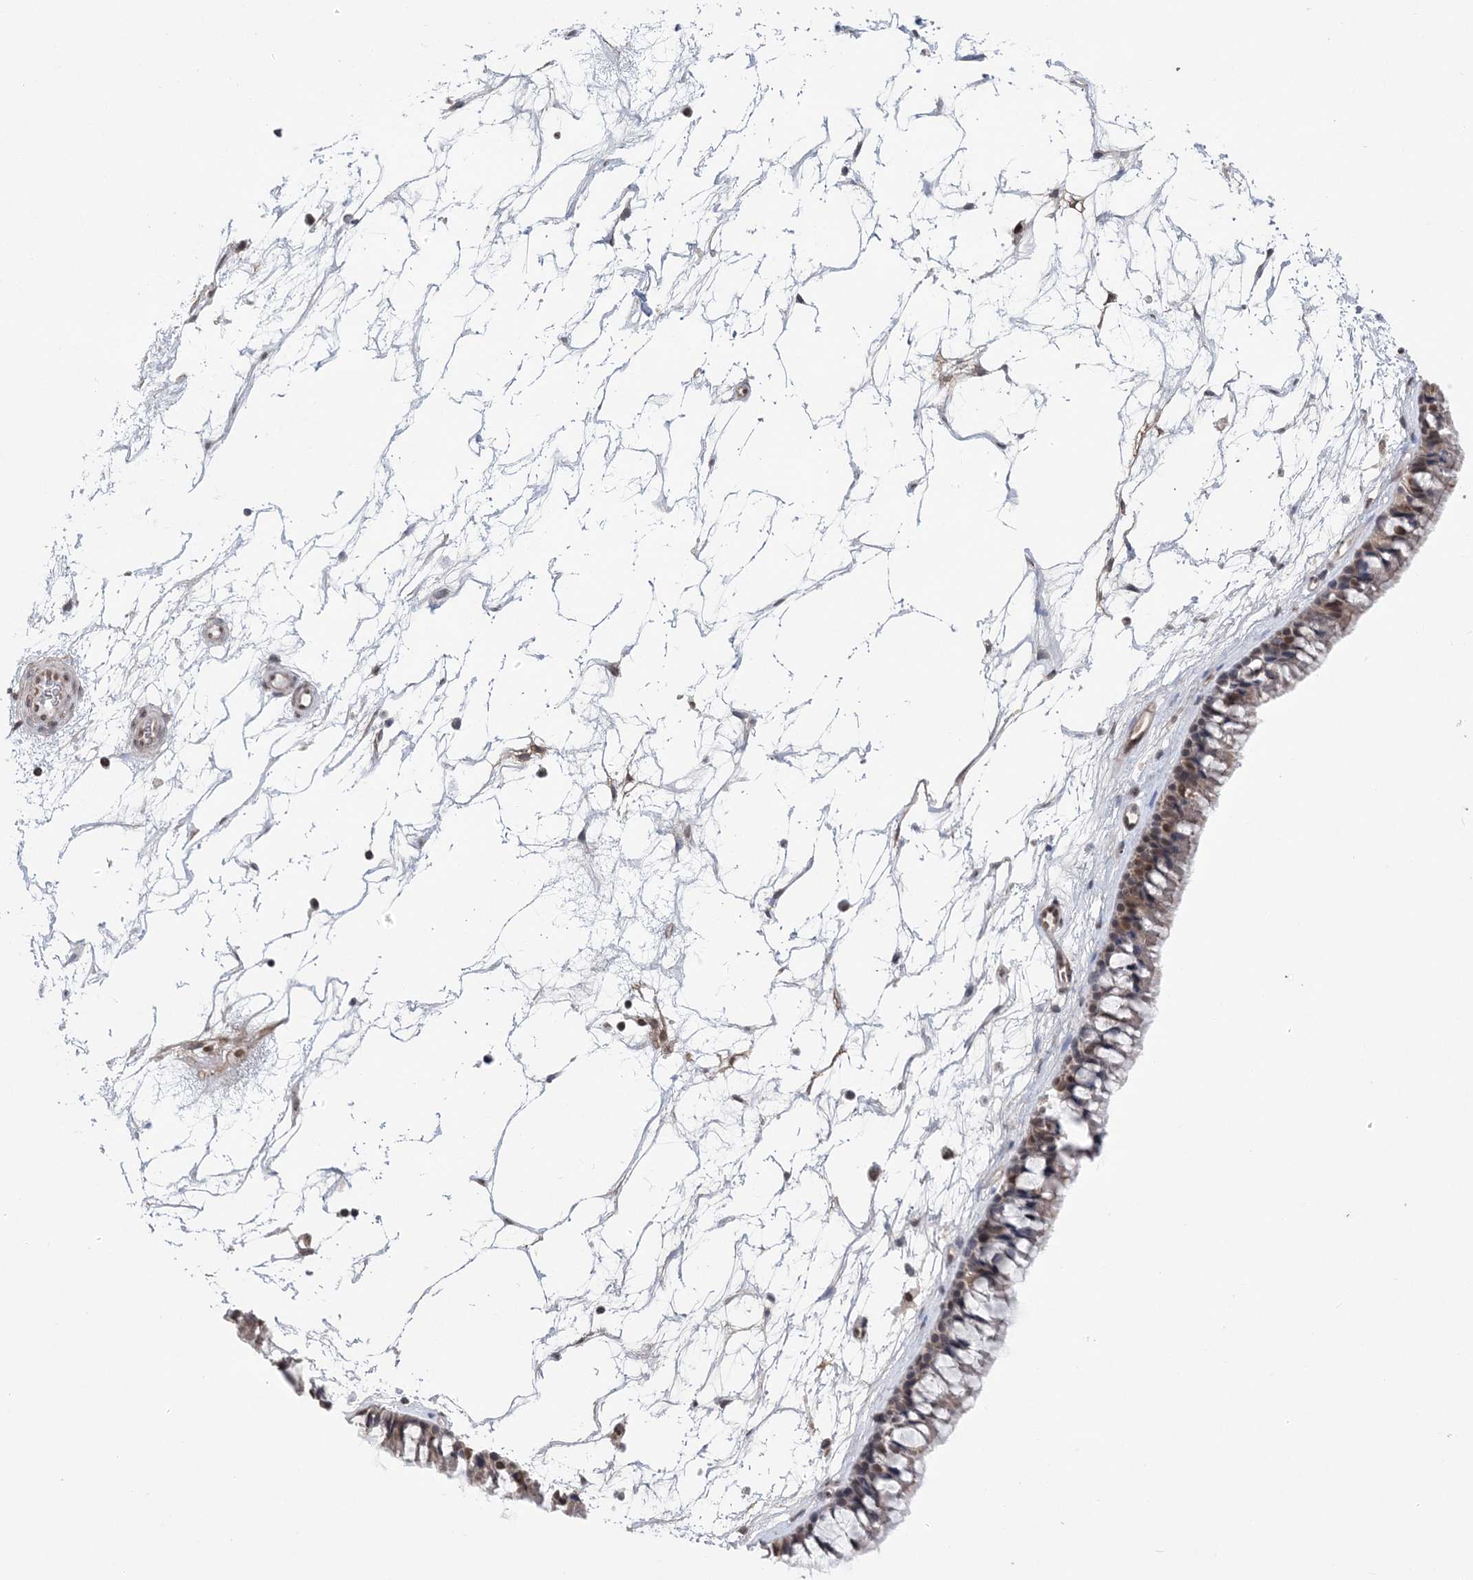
{"staining": {"intensity": "moderate", "quantity": ">75%", "location": "nuclear"}, "tissue": "nasopharynx", "cell_type": "Respiratory epithelial cells", "image_type": "normal", "snomed": [{"axis": "morphology", "description": "Normal tissue, NOS"}, {"axis": "topography", "description": "Nasopharynx"}], "caption": "The histopathology image exhibits immunohistochemical staining of unremarkable nasopharynx. There is moderate nuclear positivity is present in about >75% of respiratory epithelial cells.", "gene": "CCDC152", "patient": {"sex": "male", "age": 64}}